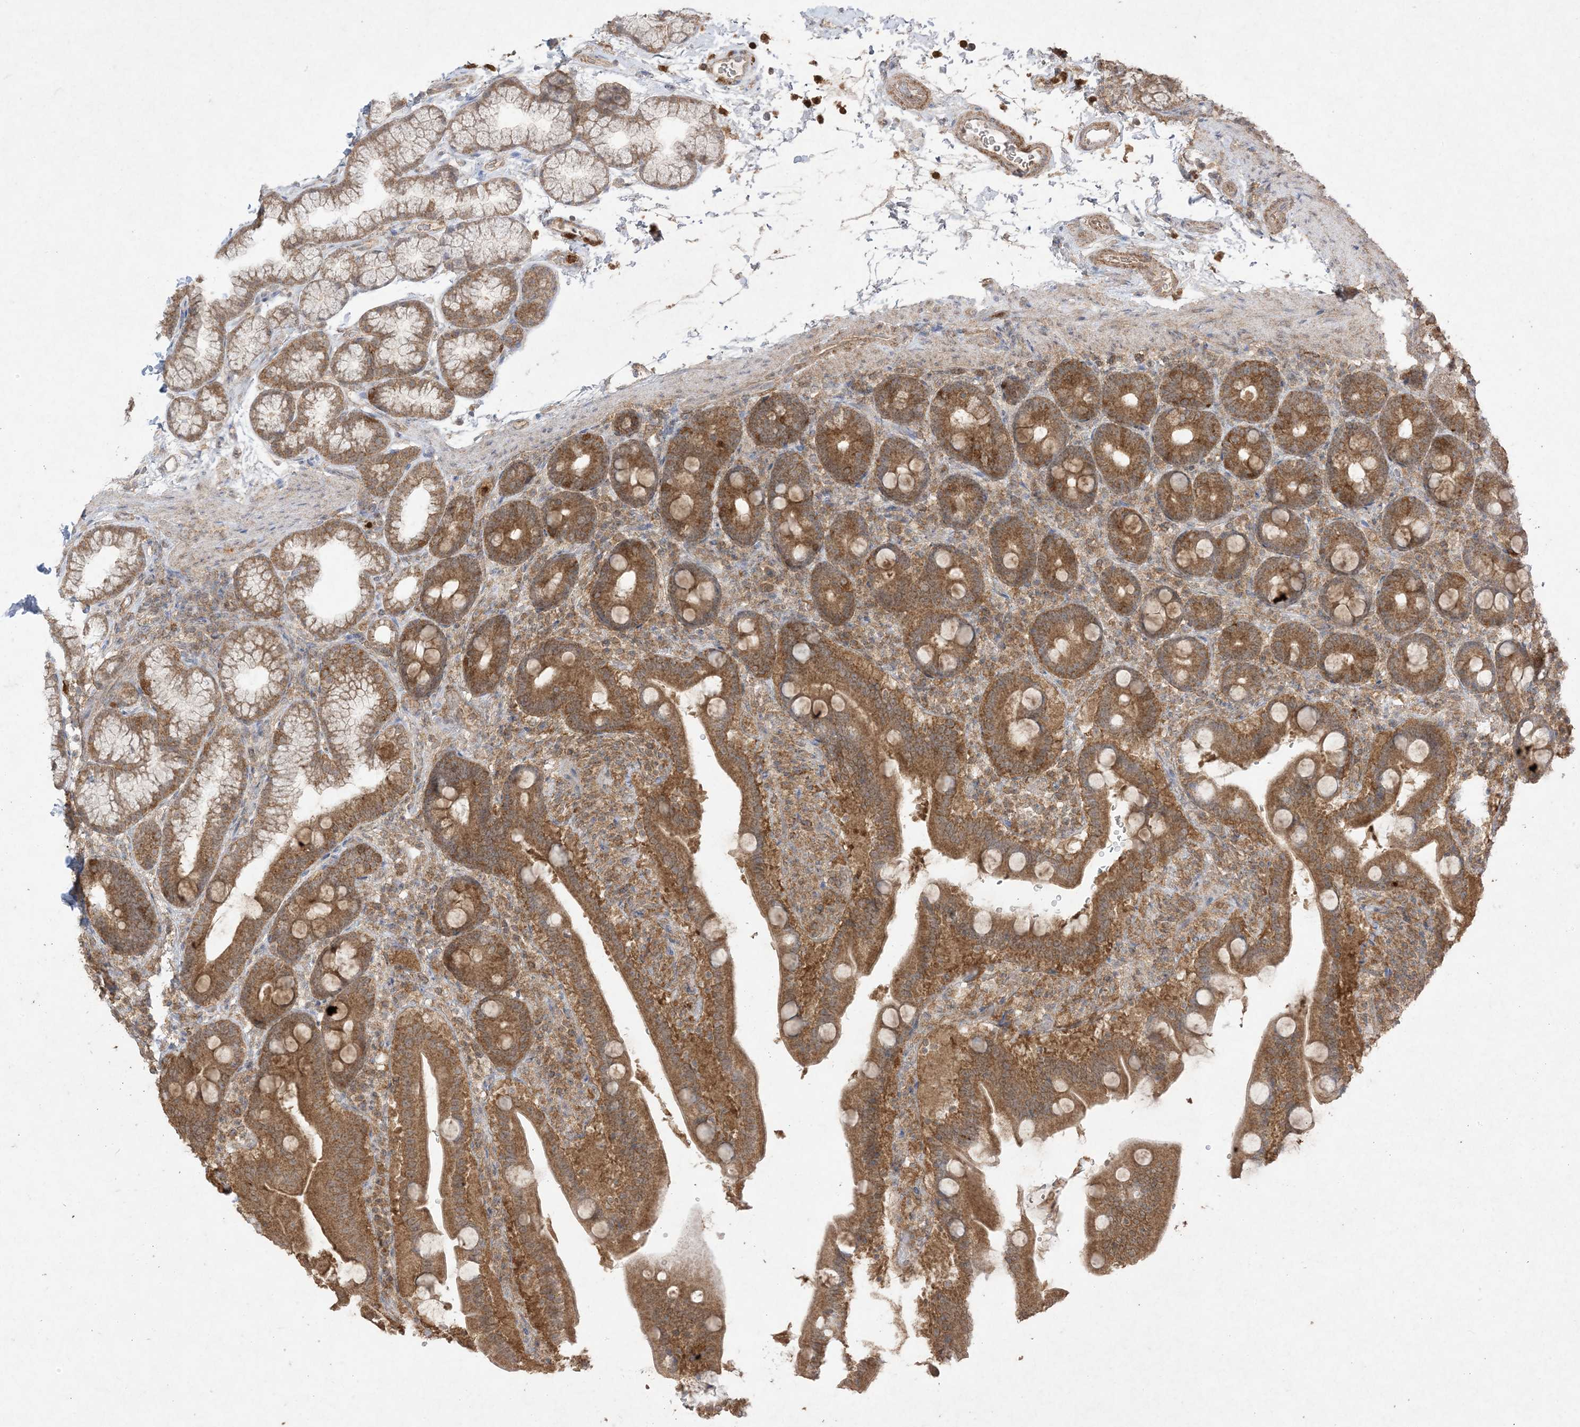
{"staining": {"intensity": "moderate", "quantity": ">75%", "location": "cytoplasmic/membranous"}, "tissue": "duodenum", "cell_type": "Glandular cells", "image_type": "normal", "snomed": [{"axis": "morphology", "description": "Normal tissue, NOS"}, {"axis": "topography", "description": "Duodenum"}], "caption": "Glandular cells demonstrate medium levels of moderate cytoplasmic/membranous positivity in about >75% of cells in normal duodenum. The staining was performed using DAB to visualize the protein expression in brown, while the nuclei were stained in blue with hematoxylin (Magnification: 20x).", "gene": "UBE2C", "patient": {"sex": "male", "age": 54}}